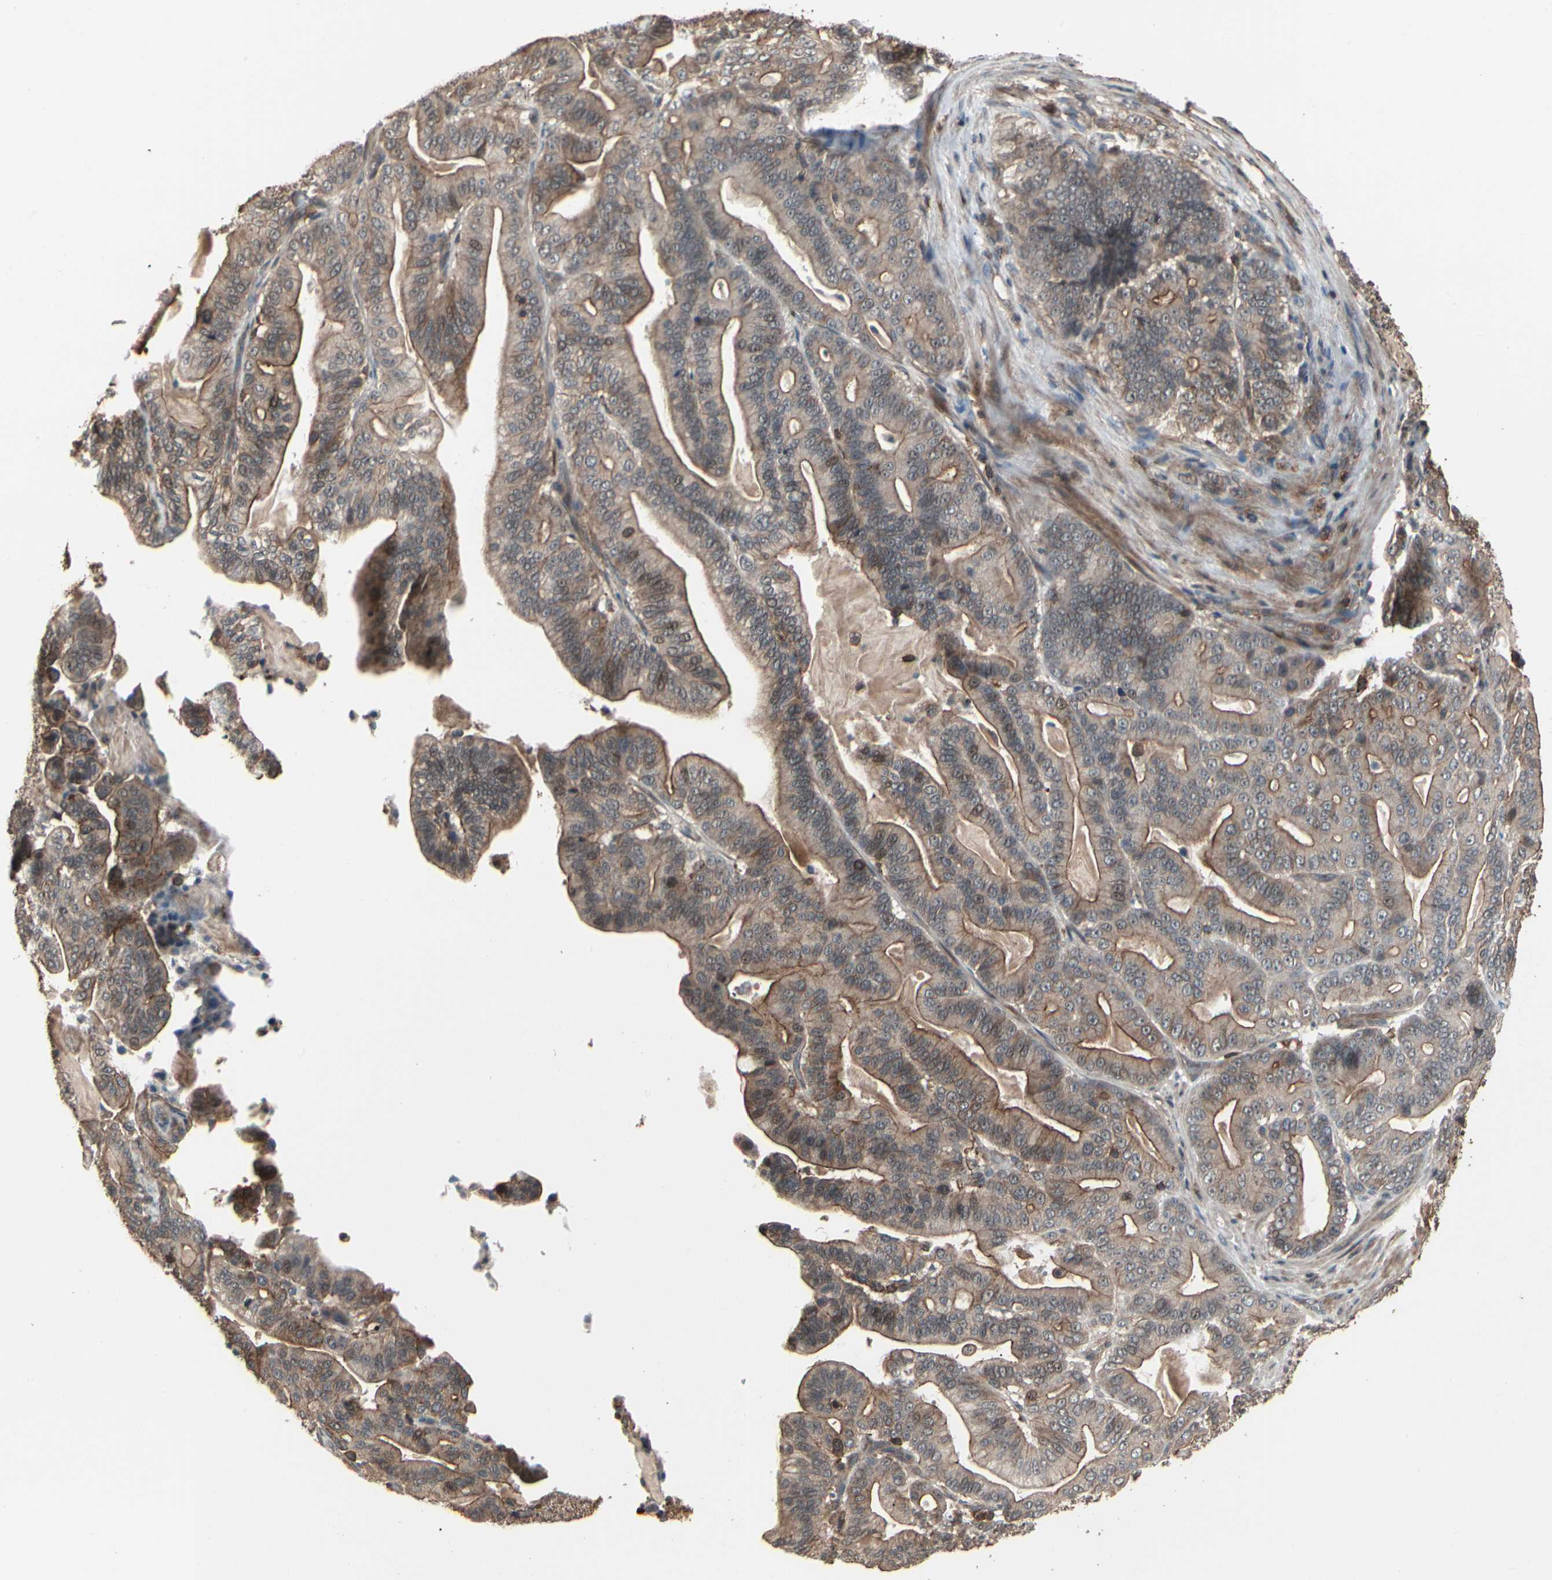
{"staining": {"intensity": "moderate", "quantity": ">75%", "location": "cytoplasmic/membranous"}, "tissue": "pancreatic cancer", "cell_type": "Tumor cells", "image_type": "cancer", "snomed": [{"axis": "morphology", "description": "Adenocarcinoma, NOS"}, {"axis": "topography", "description": "Pancreas"}], "caption": "Immunohistochemical staining of human pancreatic adenocarcinoma reveals moderate cytoplasmic/membranous protein staining in about >75% of tumor cells.", "gene": "MAPK13", "patient": {"sex": "male", "age": 63}}